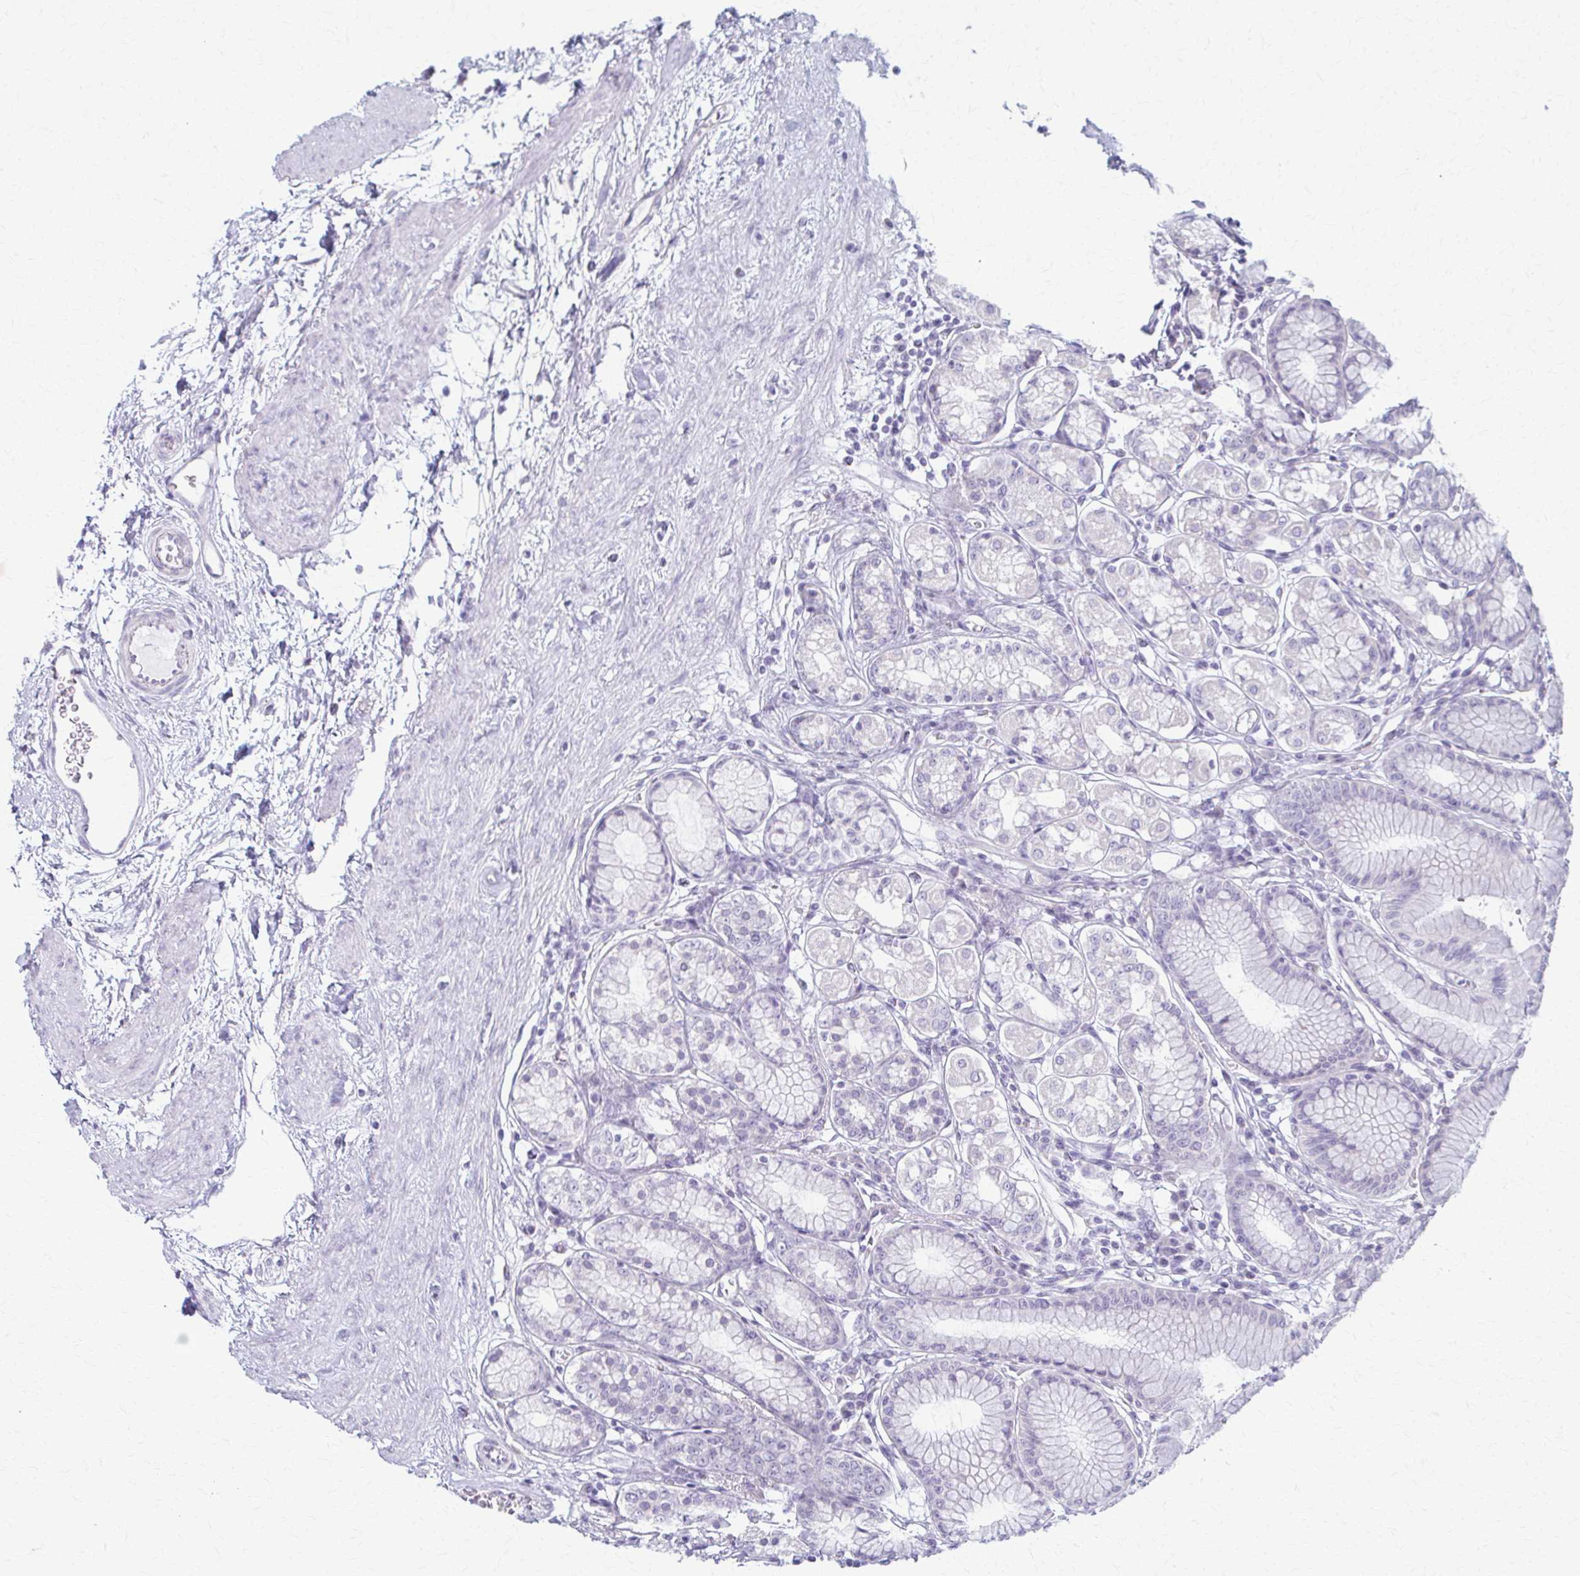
{"staining": {"intensity": "weak", "quantity": "<25%", "location": "cytoplasmic/membranous"}, "tissue": "stomach", "cell_type": "Glandular cells", "image_type": "normal", "snomed": [{"axis": "morphology", "description": "Normal tissue, NOS"}, {"axis": "topography", "description": "Stomach"}, {"axis": "topography", "description": "Stomach, lower"}], "caption": "The photomicrograph displays no staining of glandular cells in benign stomach.", "gene": "PRKRA", "patient": {"sex": "male", "age": 76}}